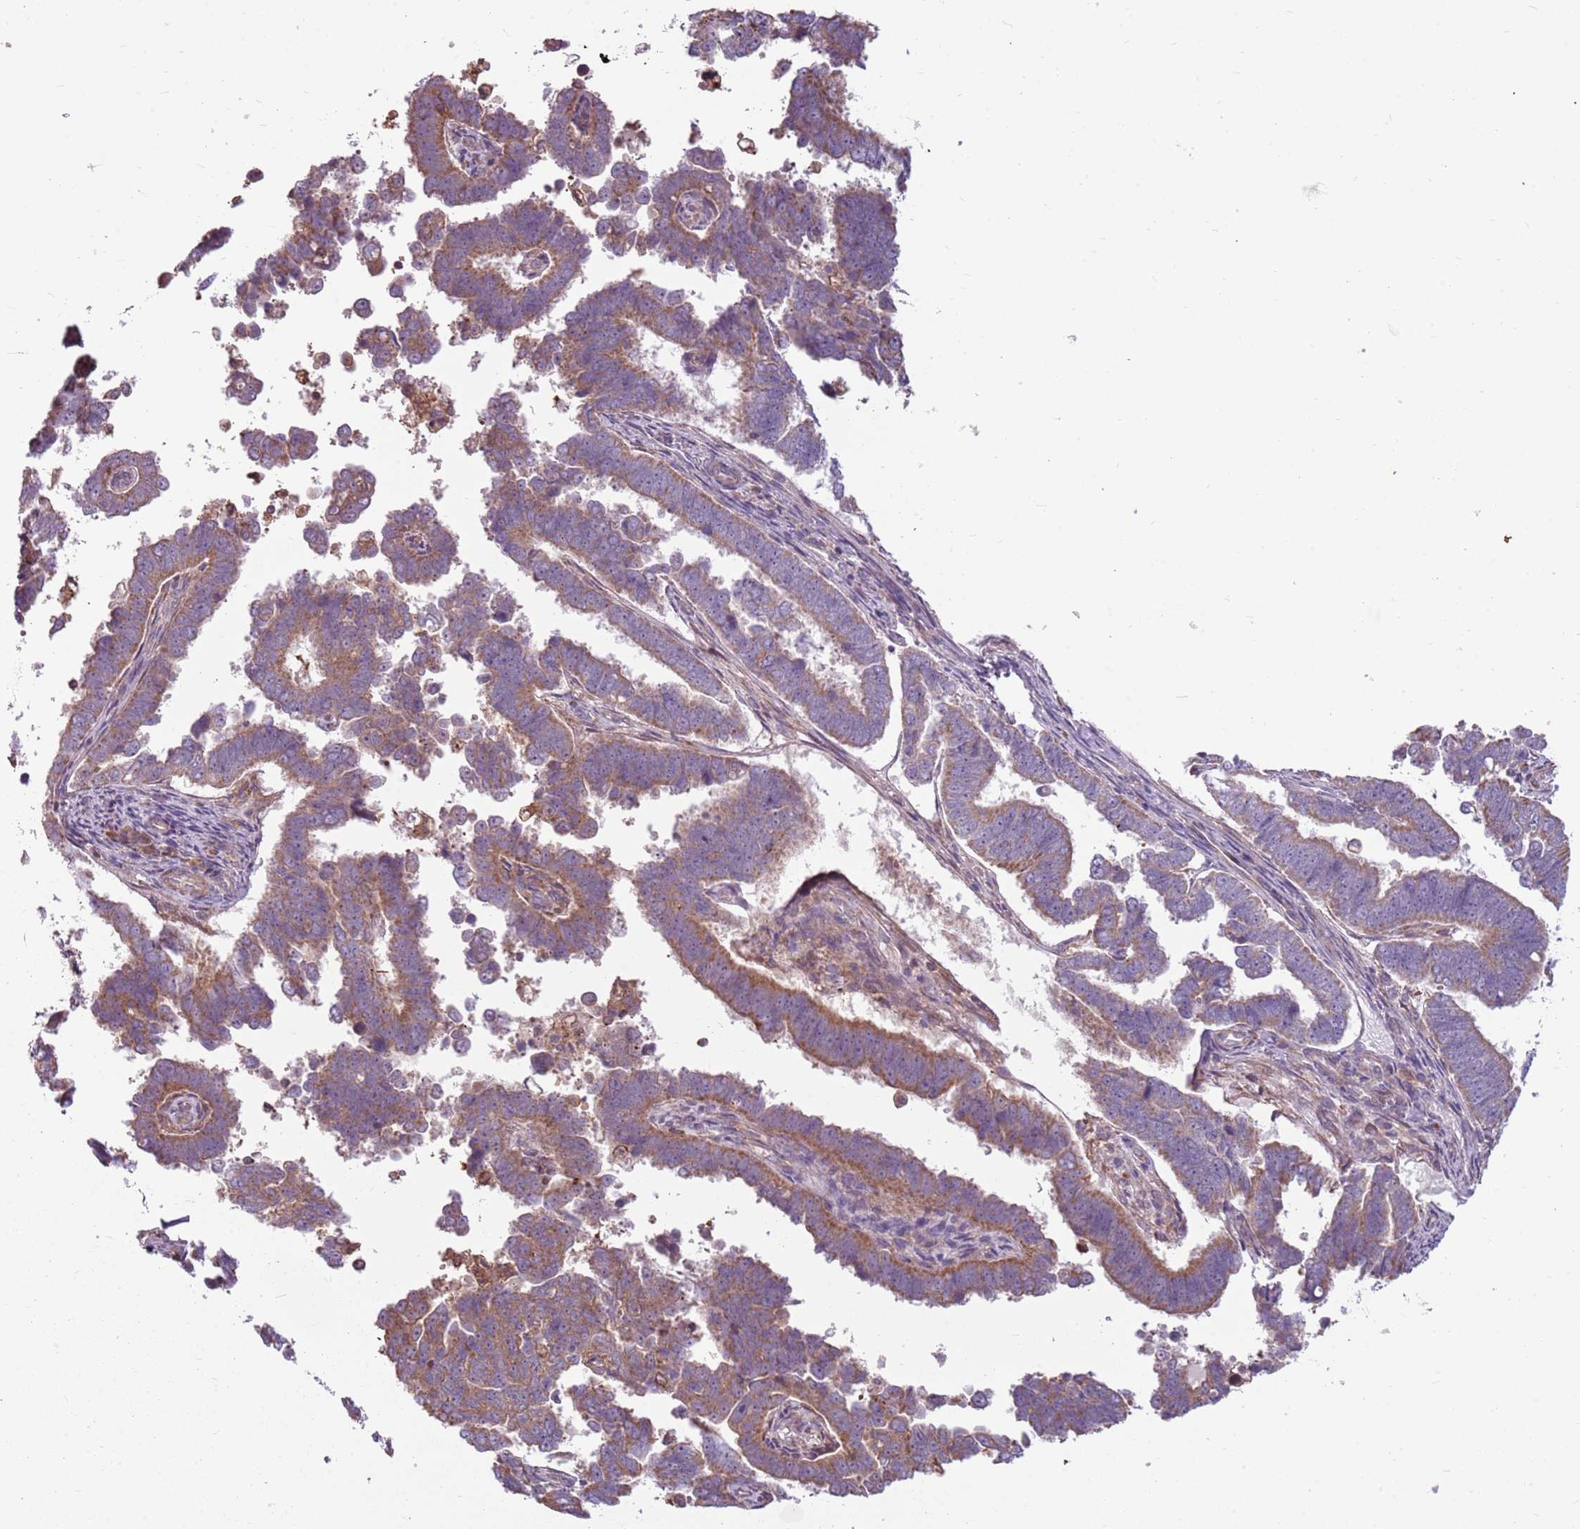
{"staining": {"intensity": "moderate", "quantity": ">75%", "location": "cytoplasmic/membranous"}, "tissue": "endometrial cancer", "cell_type": "Tumor cells", "image_type": "cancer", "snomed": [{"axis": "morphology", "description": "Adenocarcinoma, NOS"}, {"axis": "topography", "description": "Endometrium"}], "caption": "This is an image of IHC staining of endometrial cancer, which shows moderate positivity in the cytoplasmic/membranous of tumor cells.", "gene": "RPL21", "patient": {"sex": "female", "age": 75}}